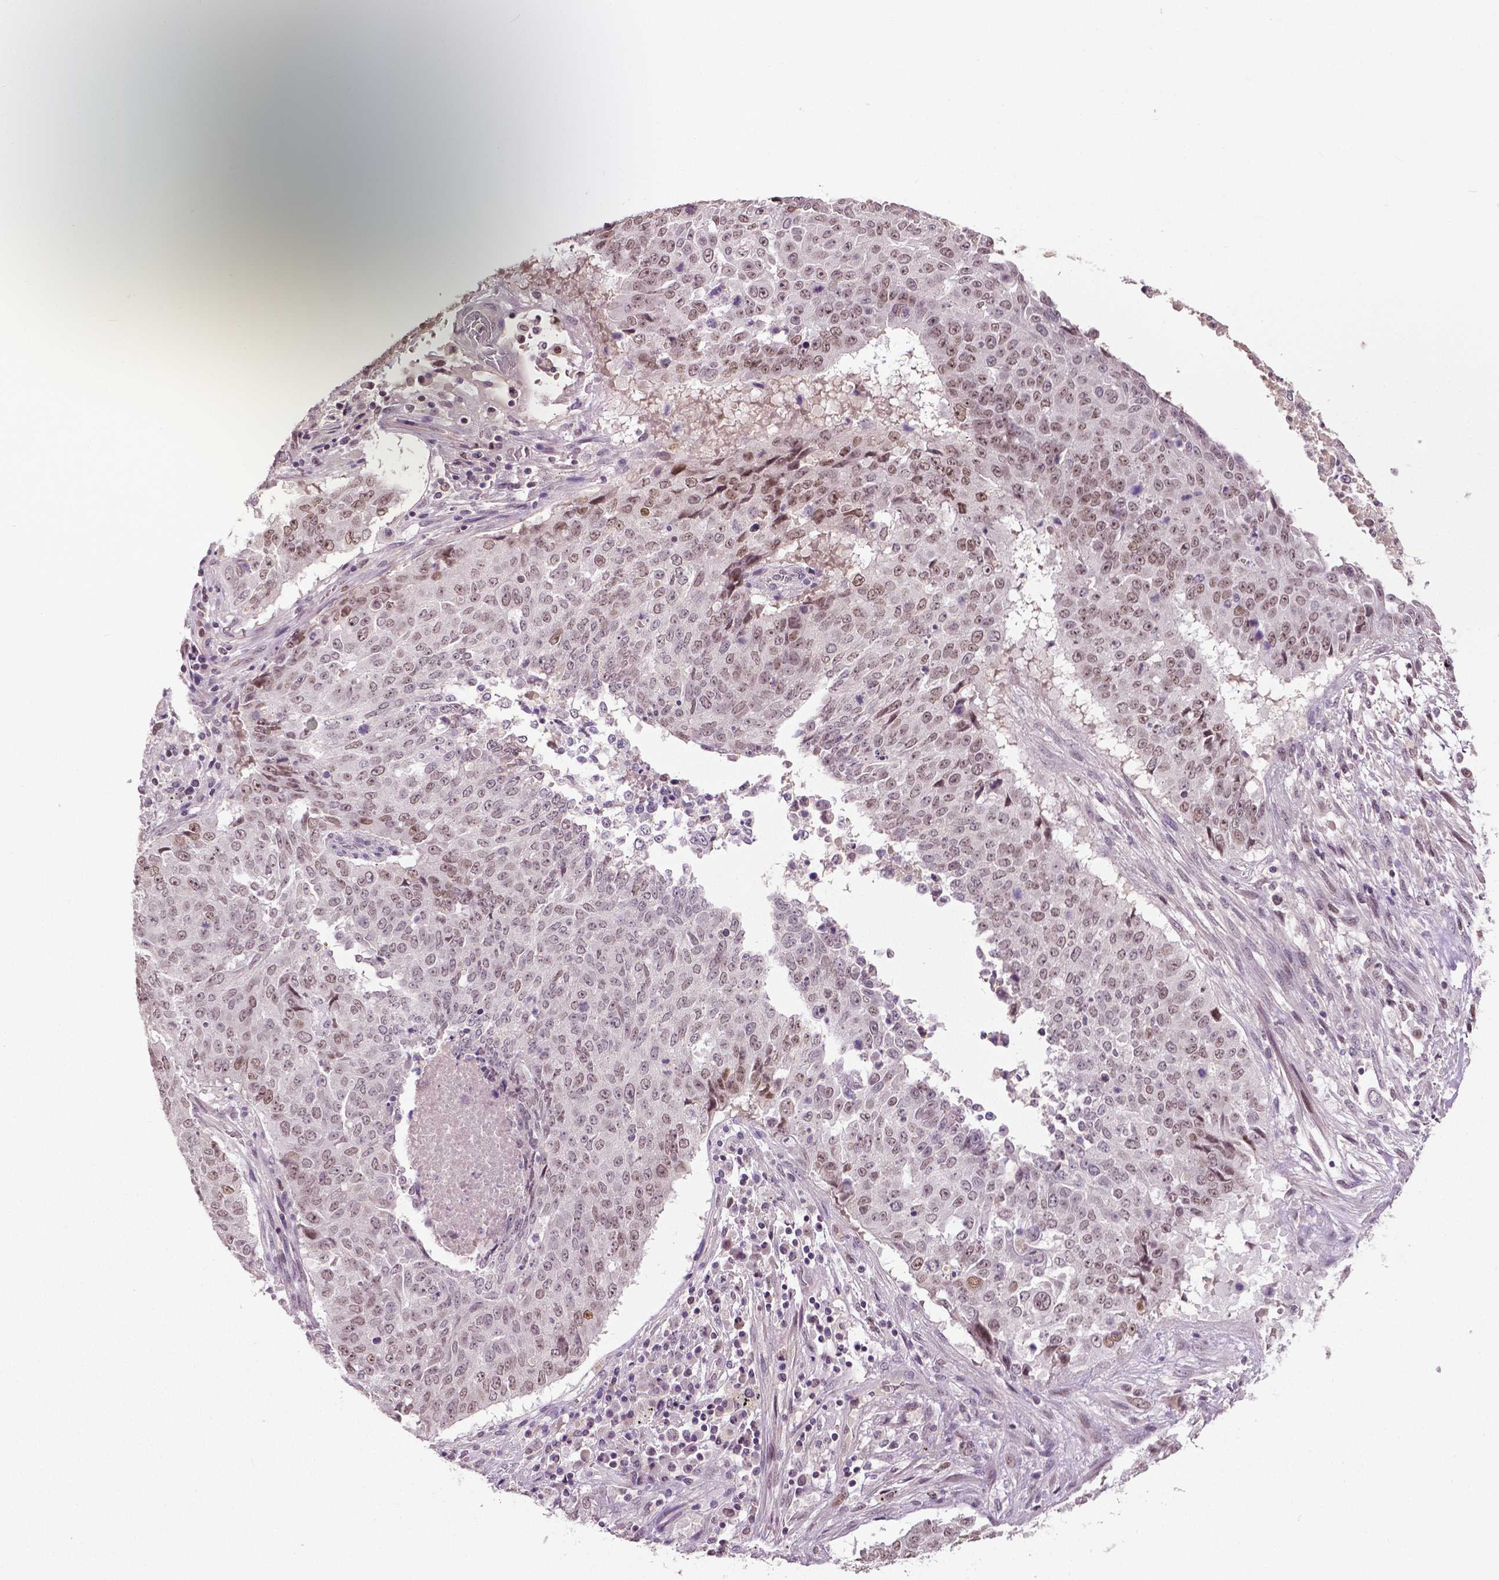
{"staining": {"intensity": "moderate", "quantity": "25%-75%", "location": "nuclear"}, "tissue": "lung cancer", "cell_type": "Tumor cells", "image_type": "cancer", "snomed": [{"axis": "morphology", "description": "Normal tissue, NOS"}, {"axis": "morphology", "description": "Squamous cell carcinoma, NOS"}, {"axis": "topography", "description": "Bronchus"}, {"axis": "topography", "description": "Lung"}], "caption": "Squamous cell carcinoma (lung) tissue demonstrates moderate nuclear staining in approximately 25%-75% of tumor cells", "gene": "DLX5", "patient": {"sex": "male", "age": 64}}